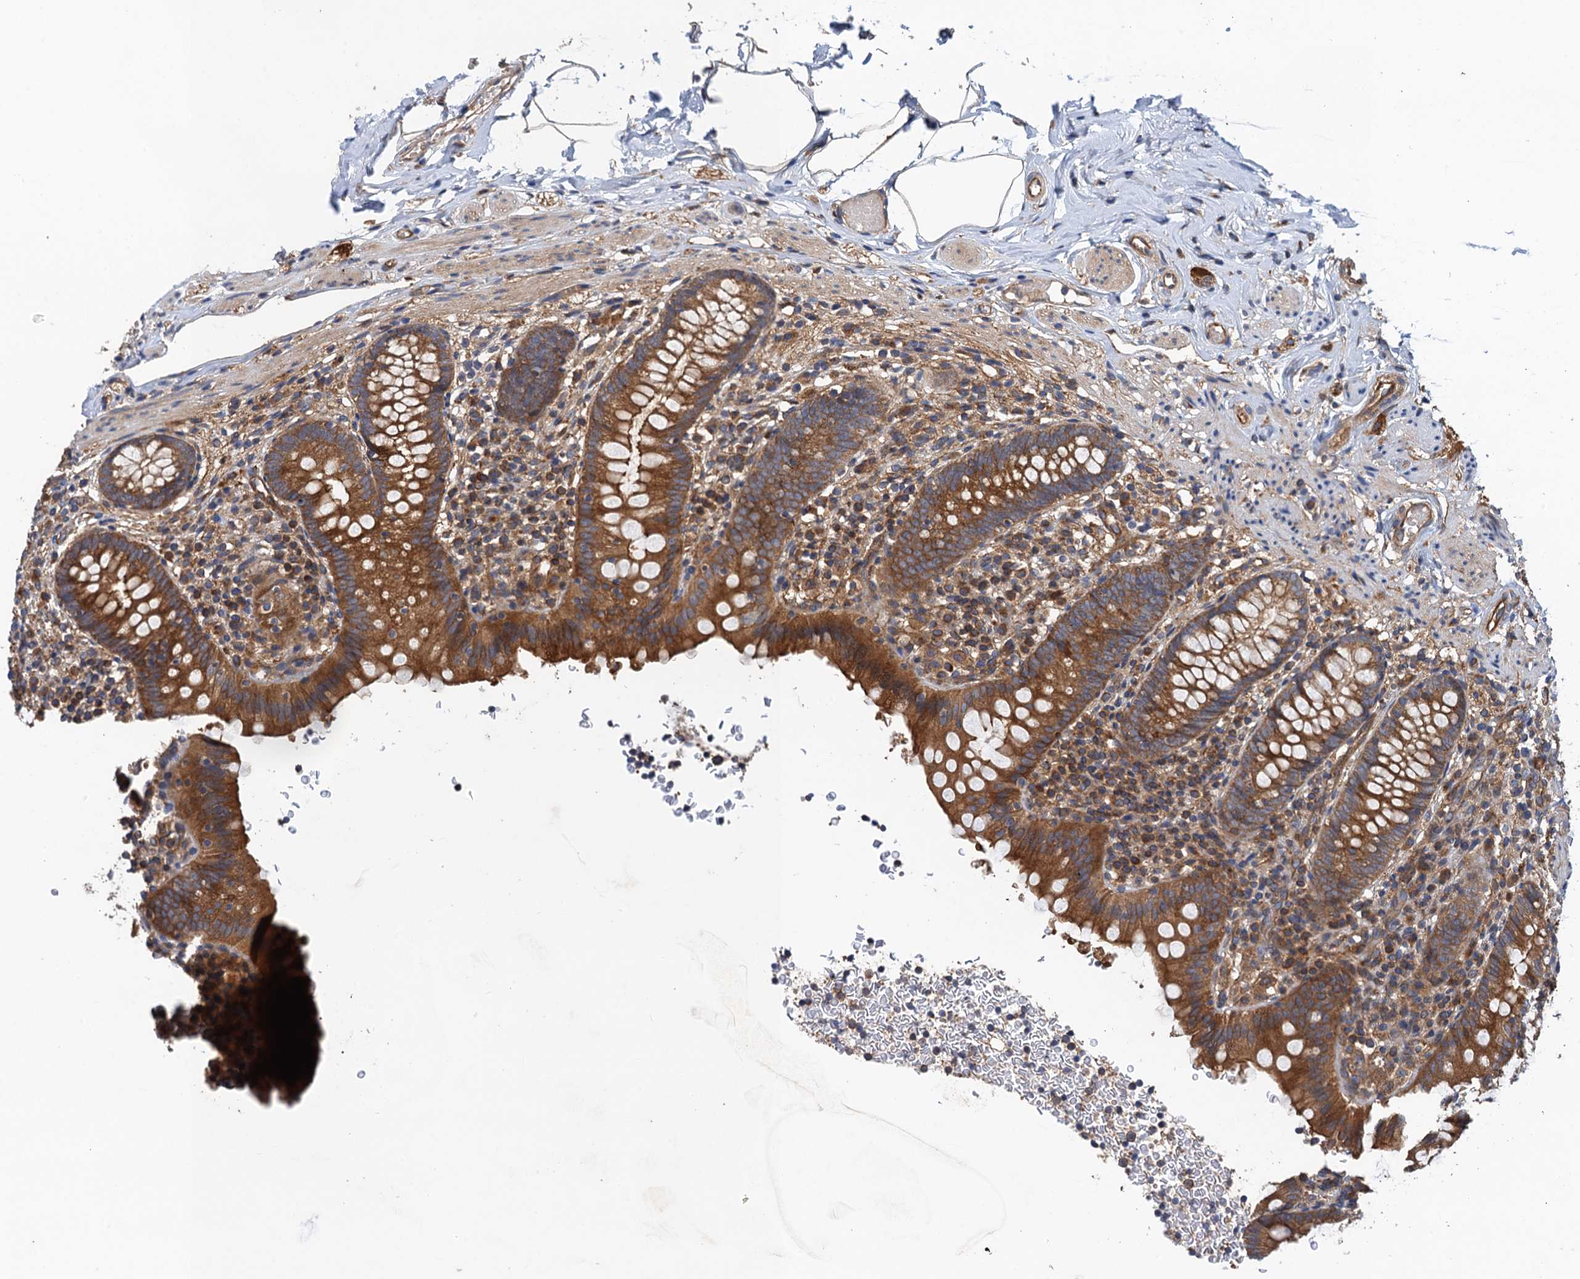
{"staining": {"intensity": "moderate", "quantity": ">75%", "location": "cytoplasmic/membranous"}, "tissue": "appendix", "cell_type": "Glandular cells", "image_type": "normal", "snomed": [{"axis": "morphology", "description": "Normal tissue, NOS"}, {"axis": "topography", "description": "Appendix"}], "caption": "Moderate cytoplasmic/membranous positivity for a protein is present in about >75% of glandular cells of benign appendix using immunohistochemistry (IHC).", "gene": "PJA2", "patient": {"sex": "male", "age": 55}}